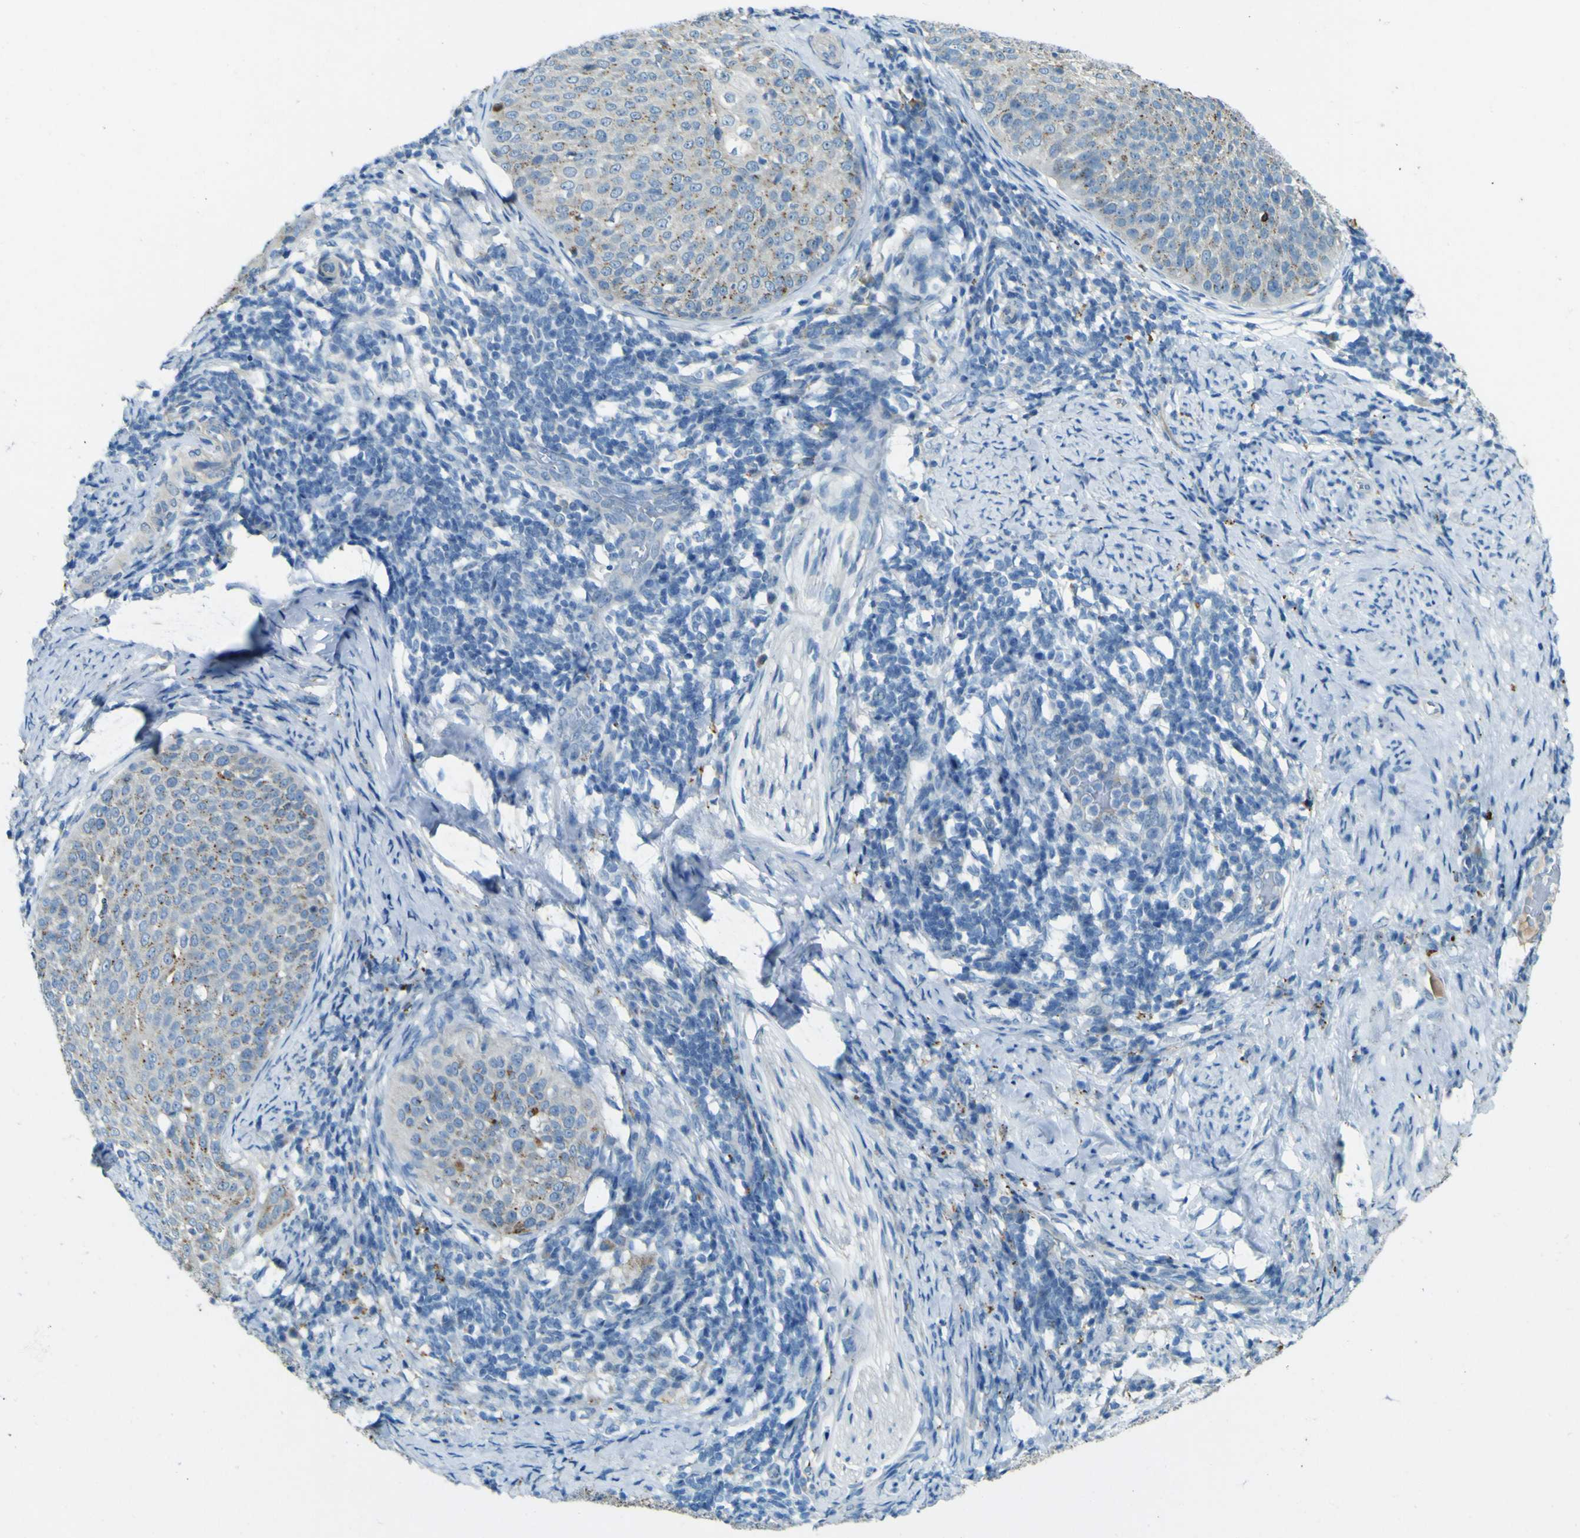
{"staining": {"intensity": "weak", "quantity": "25%-75%", "location": "cytoplasmic/membranous"}, "tissue": "cervical cancer", "cell_type": "Tumor cells", "image_type": "cancer", "snomed": [{"axis": "morphology", "description": "Squamous cell carcinoma, NOS"}, {"axis": "topography", "description": "Cervix"}], "caption": "DAB immunohistochemical staining of human cervical cancer demonstrates weak cytoplasmic/membranous protein positivity in approximately 25%-75% of tumor cells. (brown staining indicates protein expression, while blue staining denotes nuclei).", "gene": "PDE9A", "patient": {"sex": "female", "age": 51}}